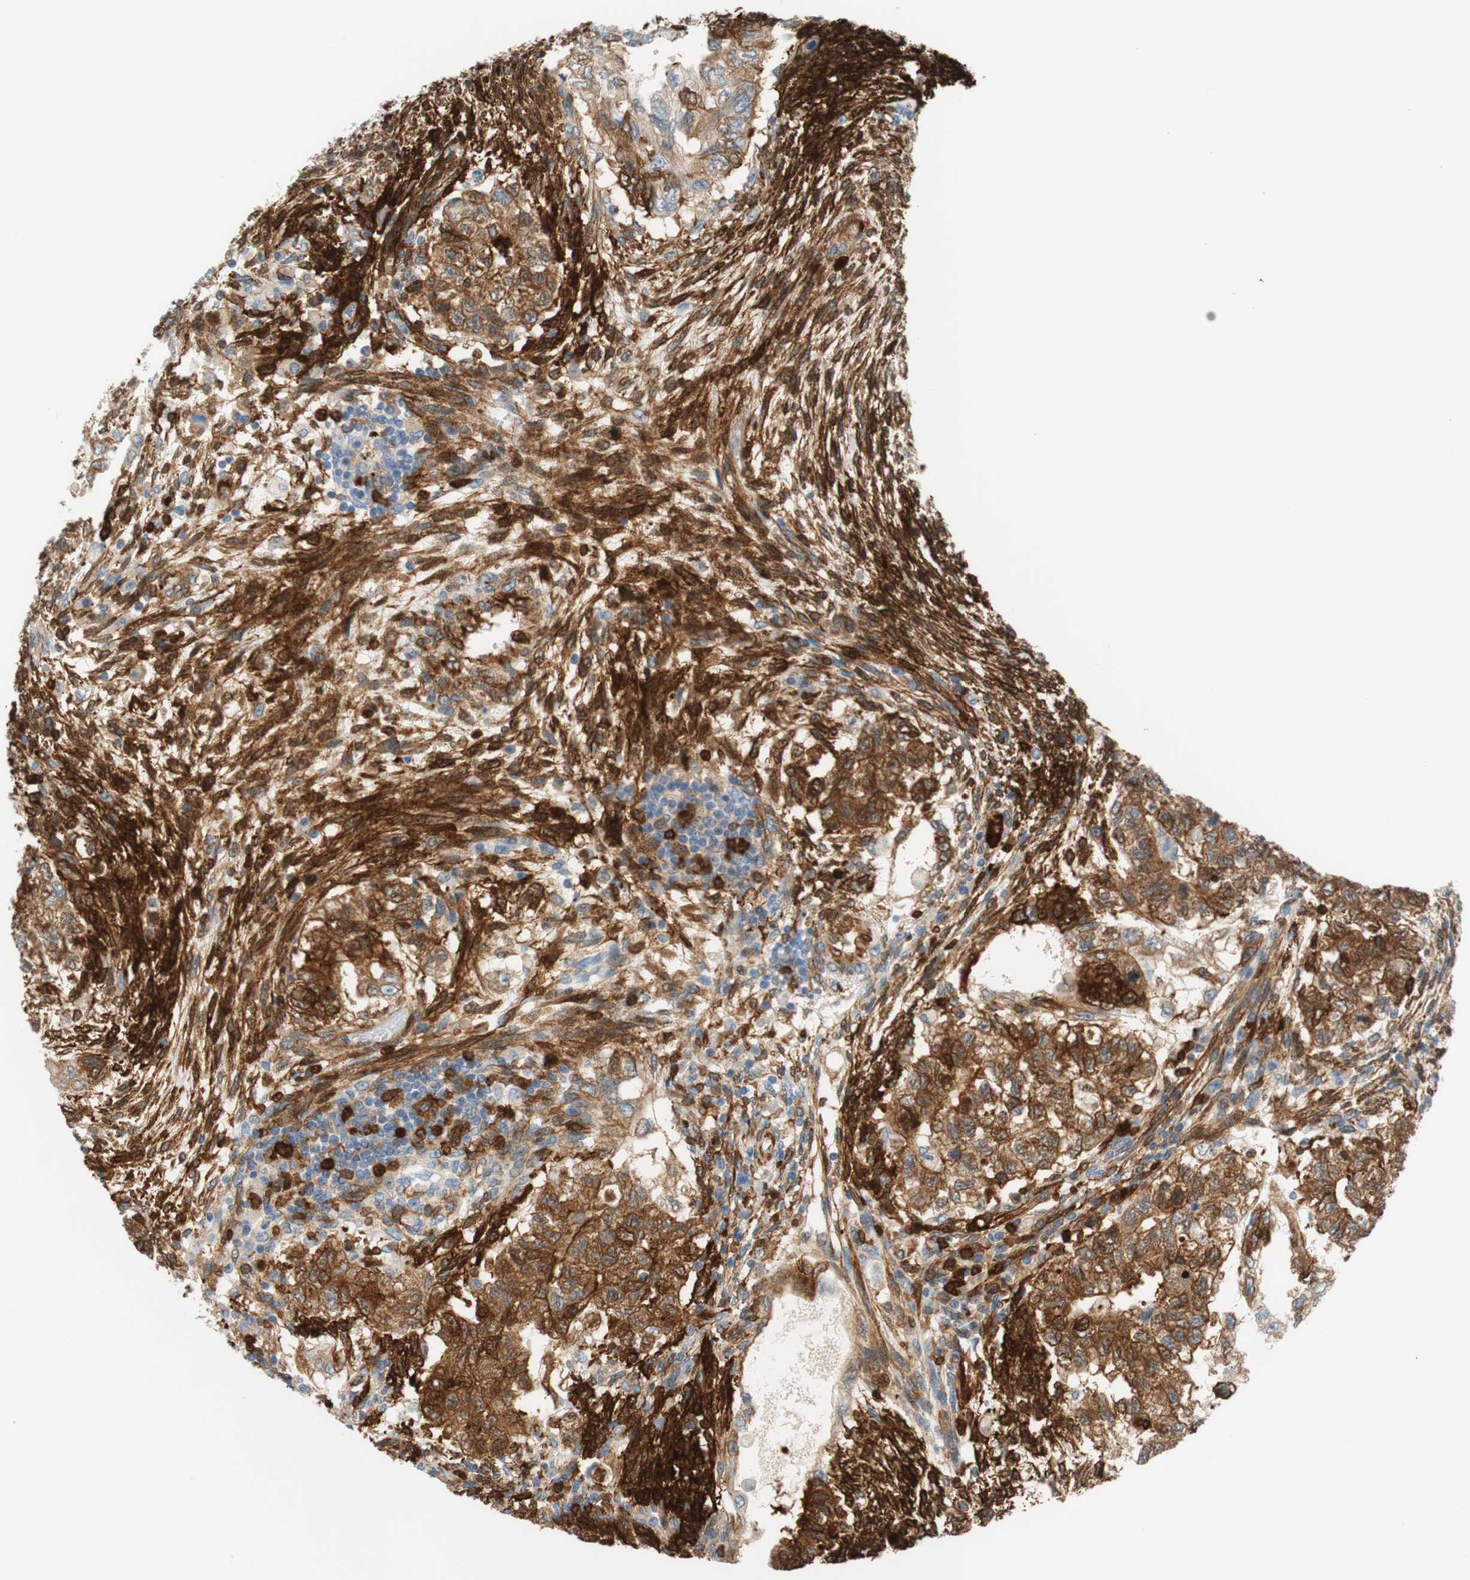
{"staining": {"intensity": "strong", "quantity": "25%-75%", "location": "cytoplasmic/membranous"}, "tissue": "testis cancer", "cell_type": "Tumor cells", "image_type": "cancer", "snomed": [{"axis": "morphology", "description": "Normal tissue, NOS"}, {"axis": "morphology", "description": "Carcinoma, Embryonal, NOS"}, {"axis": "topography", "description": "Testis"}], "caption": "Strong cytoplasmic/membranous staining is seen in approximately 25%-75% of tumor cells in embryonal carcinoma (testis).", "gene": "STMN1", "patient": {"sex": "male", "age": 36}}